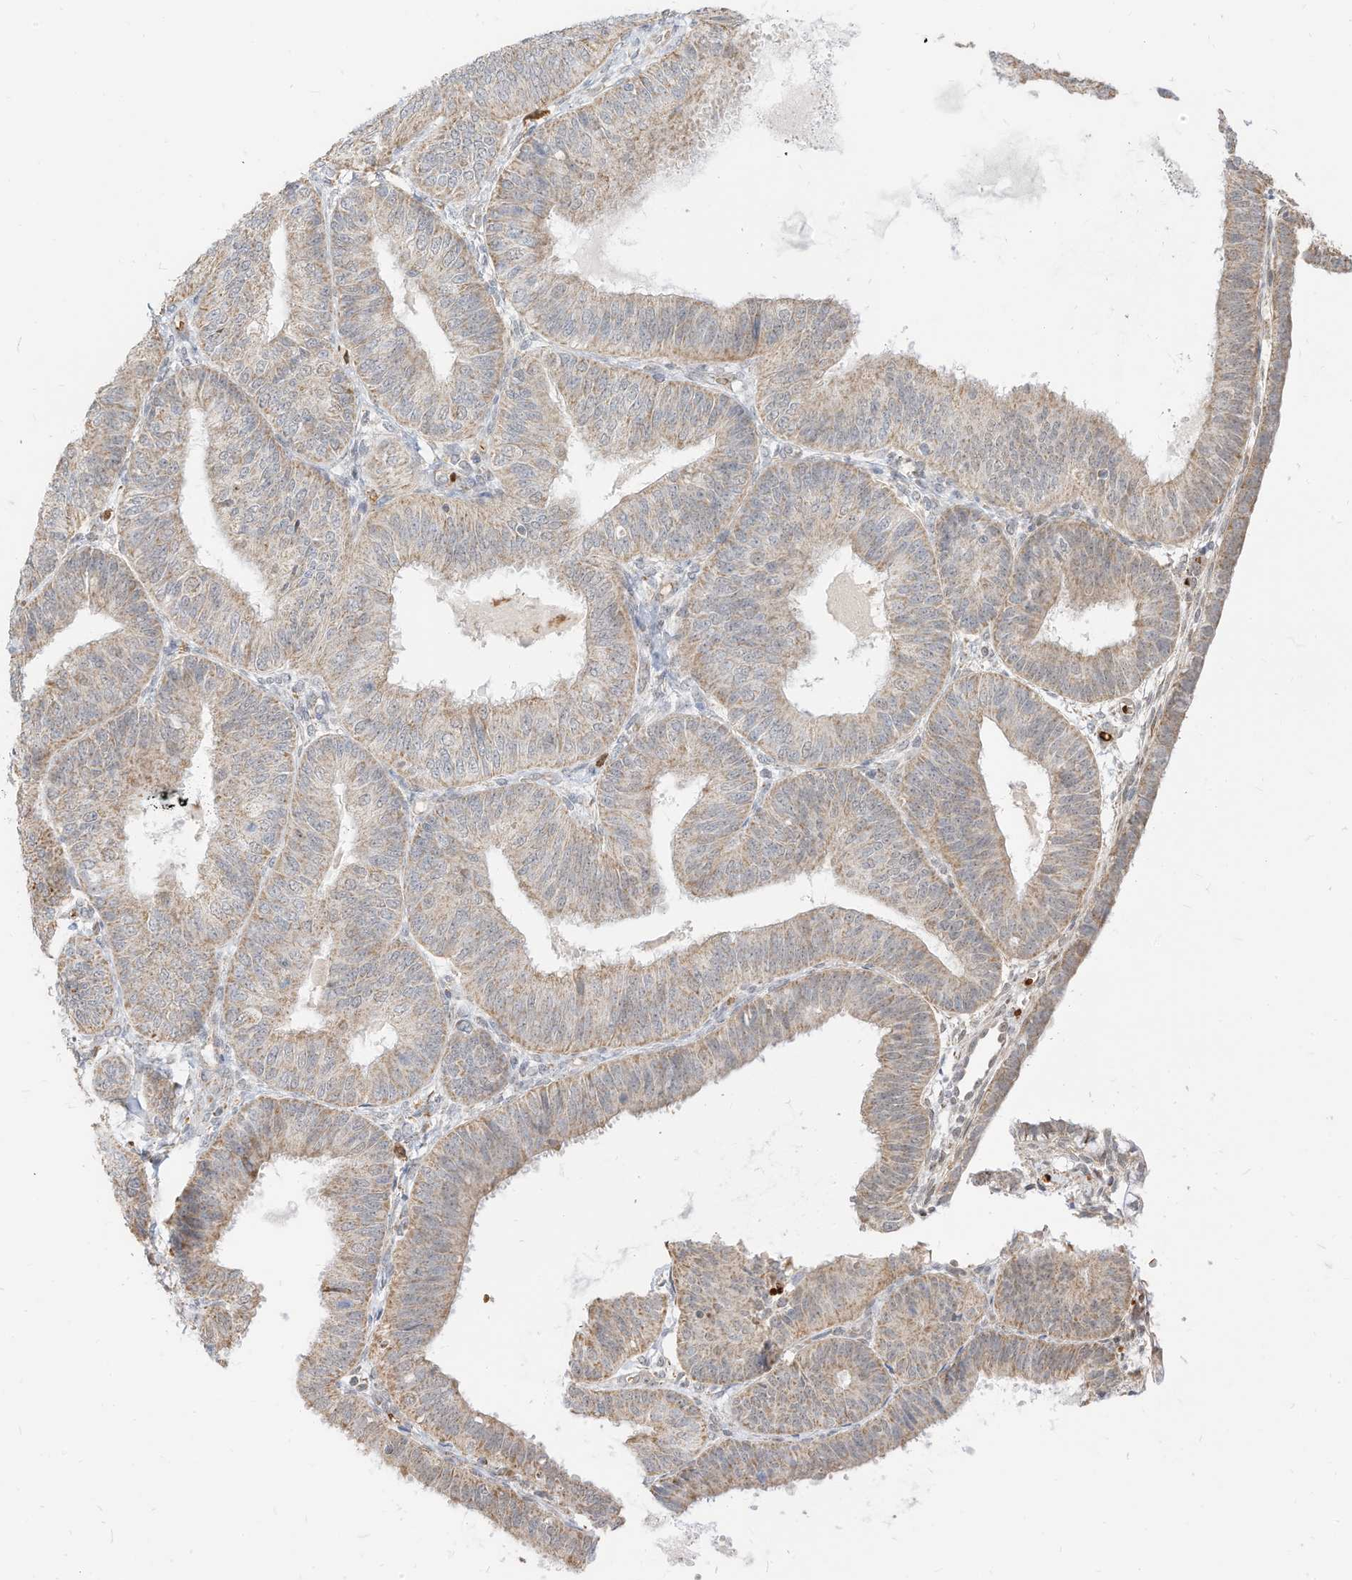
{"staining": {"intensity": "weak", "quantity": ">75%", "location": "cytoplasmic/membranous"}, "tissue": "endometrial cancer", "cell_type": "Tumor cells", "image_type": "cancer", "snomed": [{"axis": "morphology", "description": "Adenocarcinoma, NOS"}, {"axis": "topography", "description": "Endometrium"}], "caption": "This is a histology image of IHC staining of adenocarcinoma (endometrial), which shows weak staining in the cytoplasmic/membranous of tumor cells.", "gene": "MTUS2", "patient": {"sex": "female", "age": 58}}